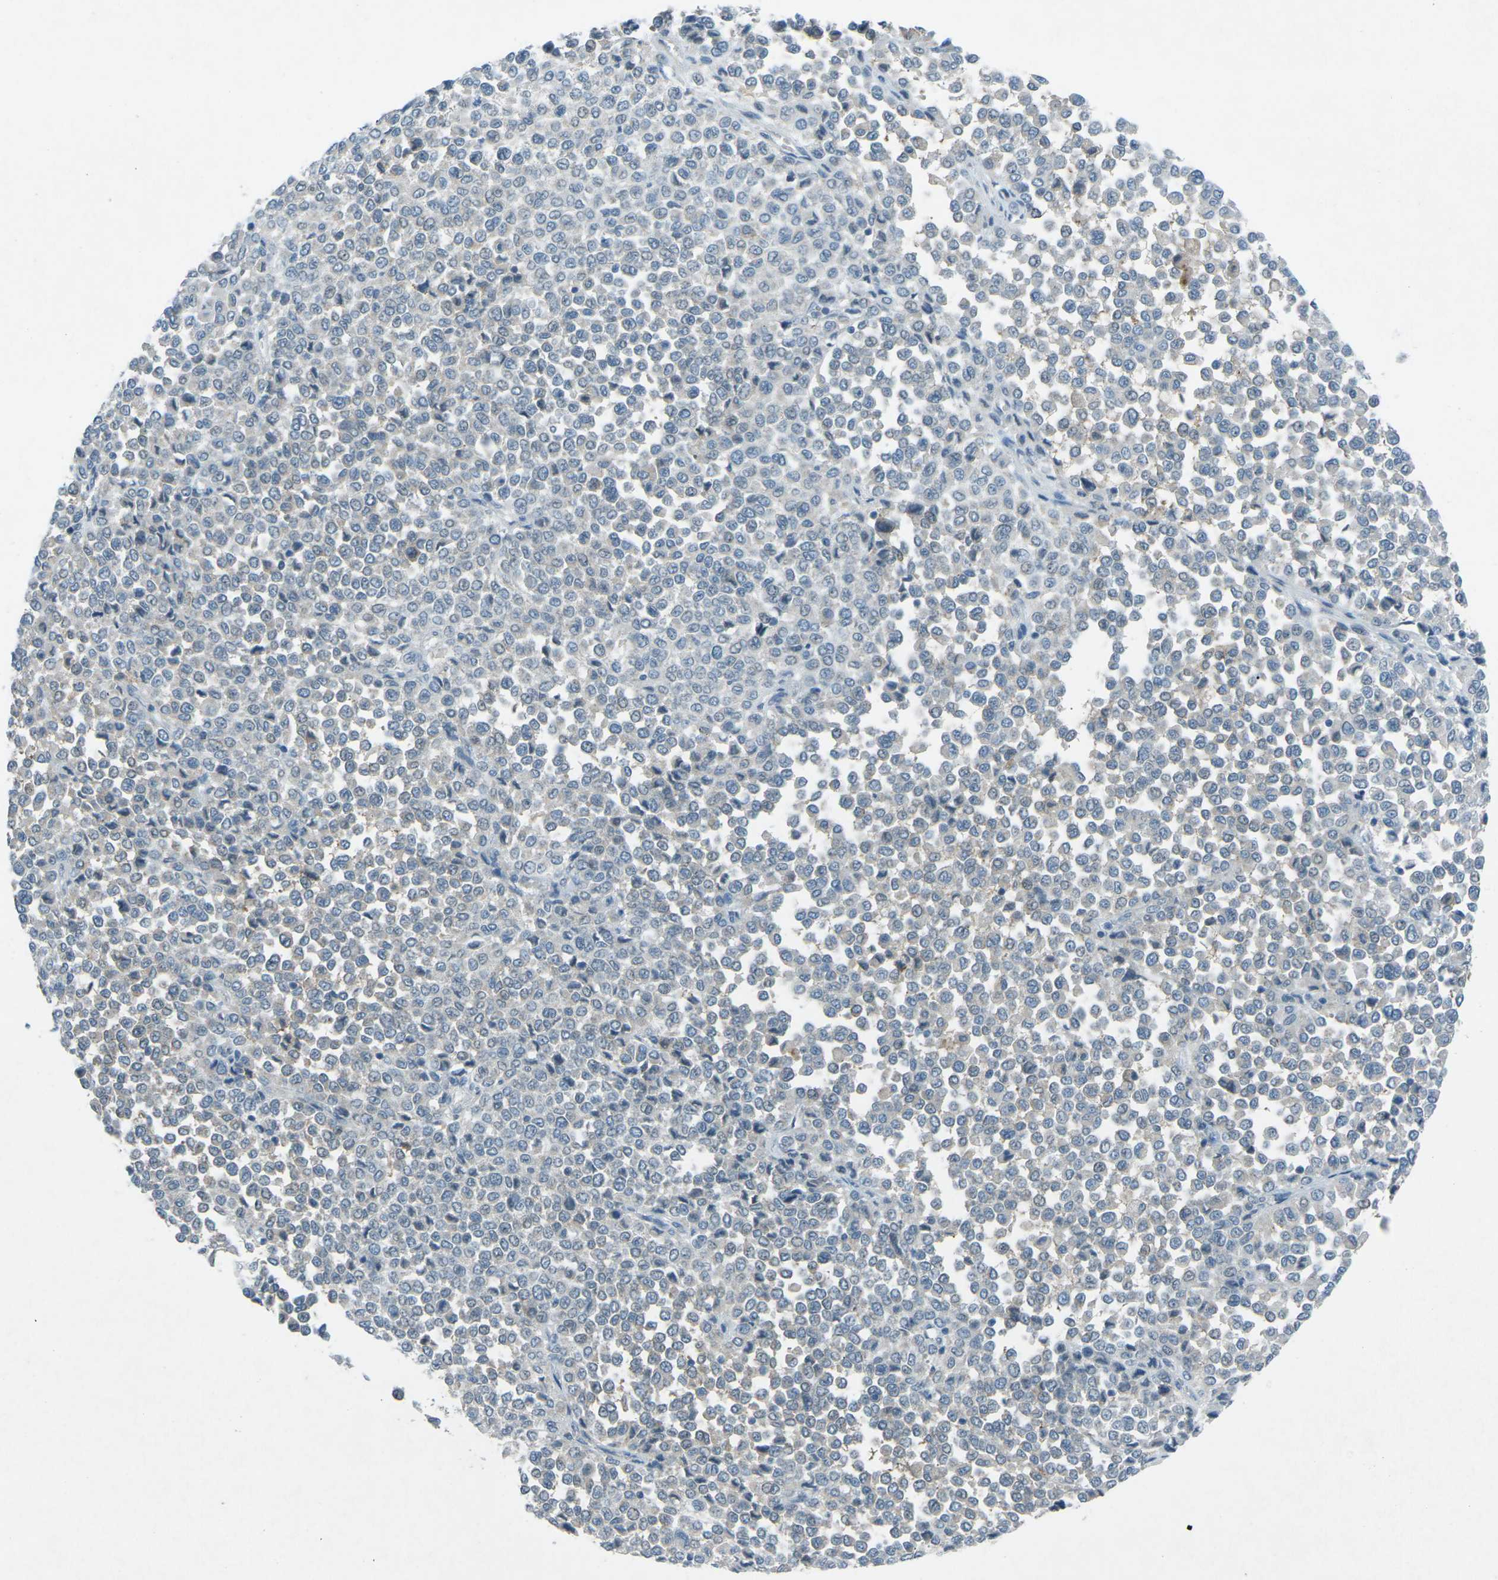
{"staining": {"intensity": "negative", "quantity": "none", "location": "none"}, "tissue": "melanoma", "cell_type": "Tumor cells", "image_type": "cancer", "snomed": [{"axis": "morphology", "description": "Malignant melanoma, Metastatic site"}, {"axis": "topography", "description": "Pancreas"}], "caption": "Human melanoma stained for a protein using IHC demonstrates no staining in tumor cells.", "gene": "PRKCA", "patient": {"sex": "female", "age": 30}}